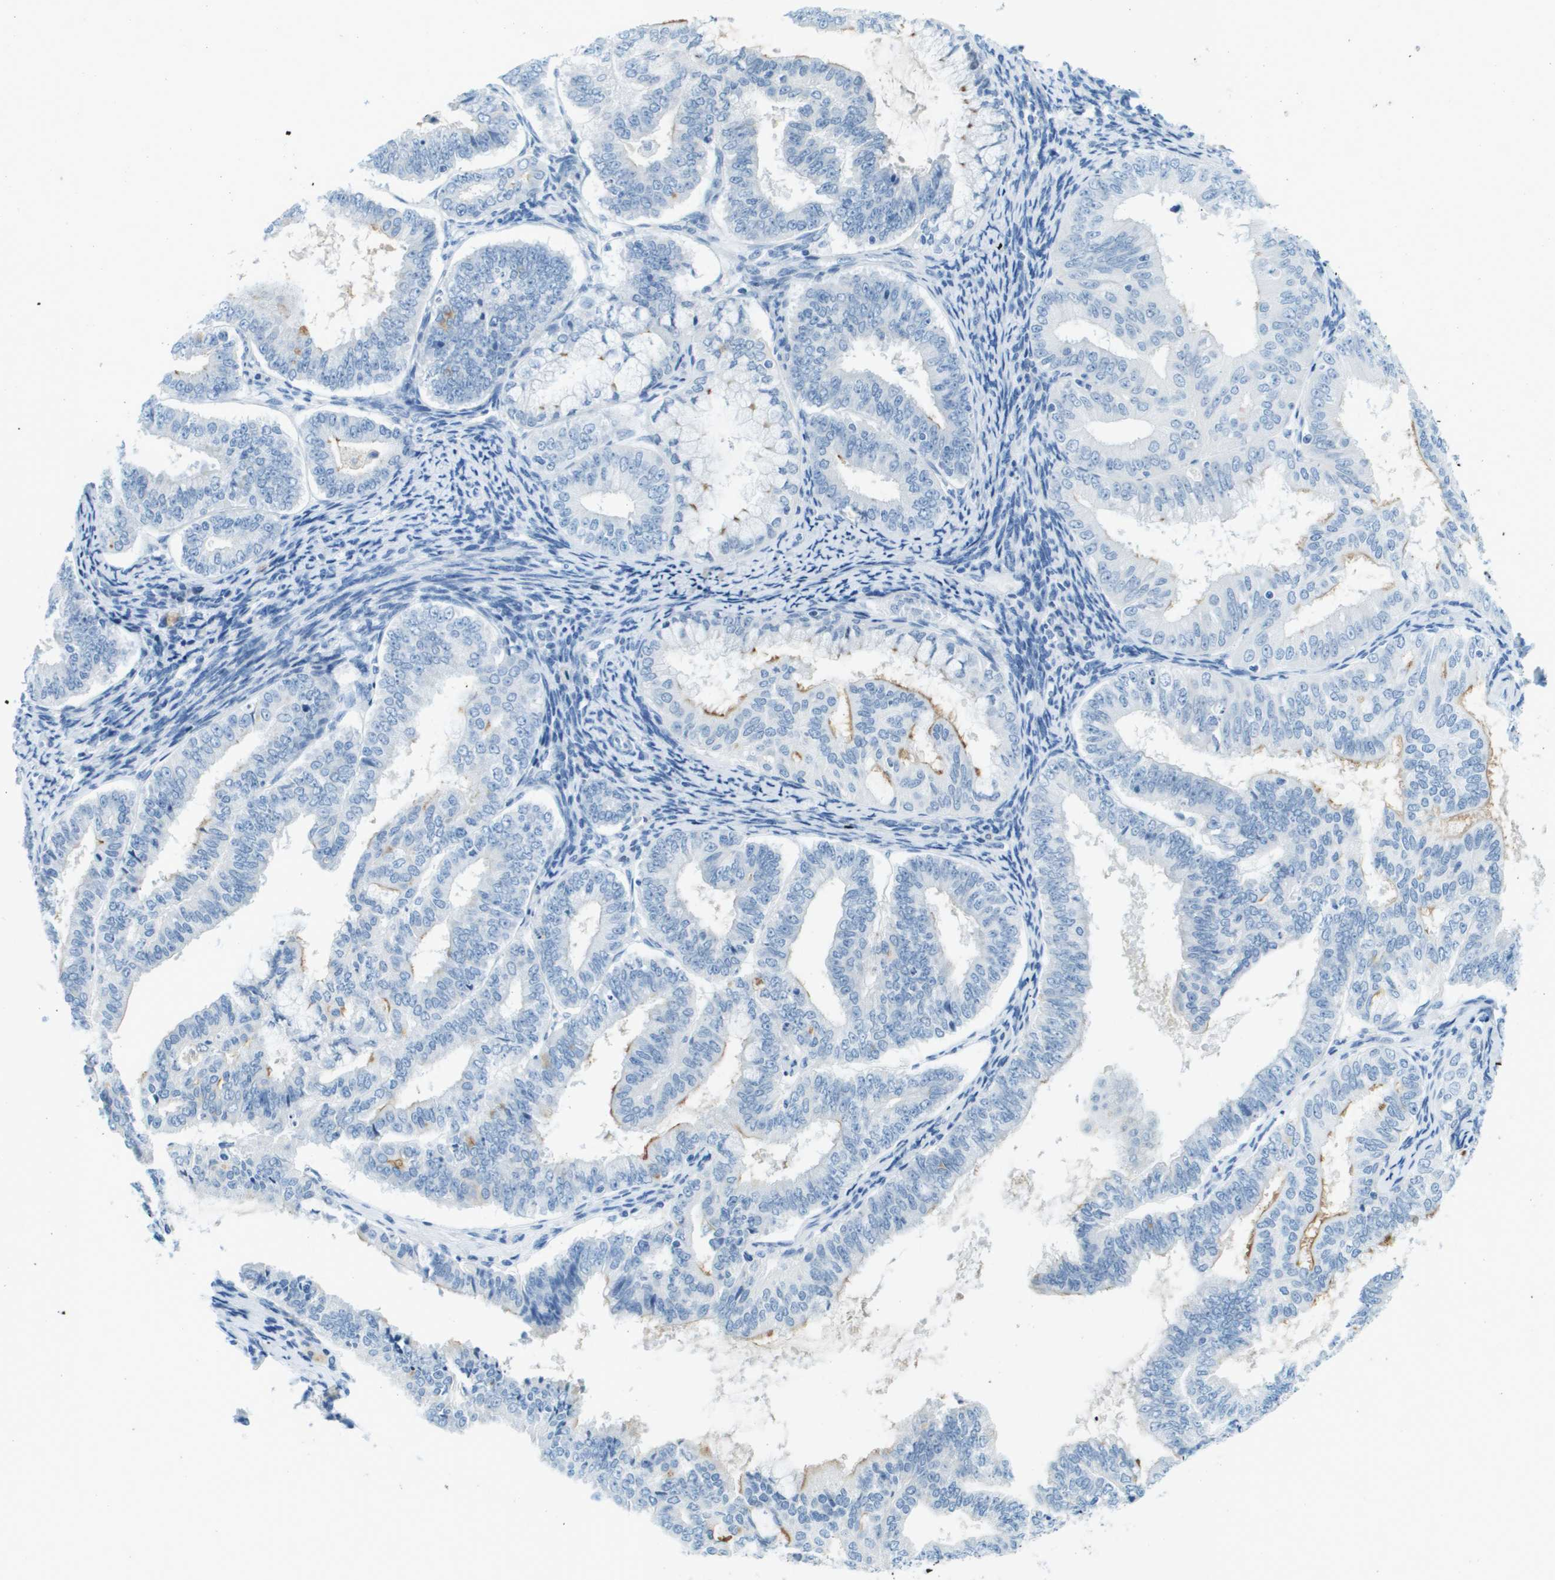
{"staining": {"intensity": "moderate", "quantity": "<25%", "location": "cytoplasmic/membranous"}, "tissue": "endometrial cancer", "cell_type": "Tumor cells", "image_type": "cancer", "snomed": [{"axis": "morphology", "description": "Adenocarcinoma, NOS"}, {"axis": "topography", "description": "Endometrium"}], "caption": "An image of human adenocarcinoma (endometrial) stained for a protein exhibits moderate cytoplasmic/membranous brown staining in tumor cells.", "gene": "CDHR2", "patient": {"sex": "female", "age": 63}}